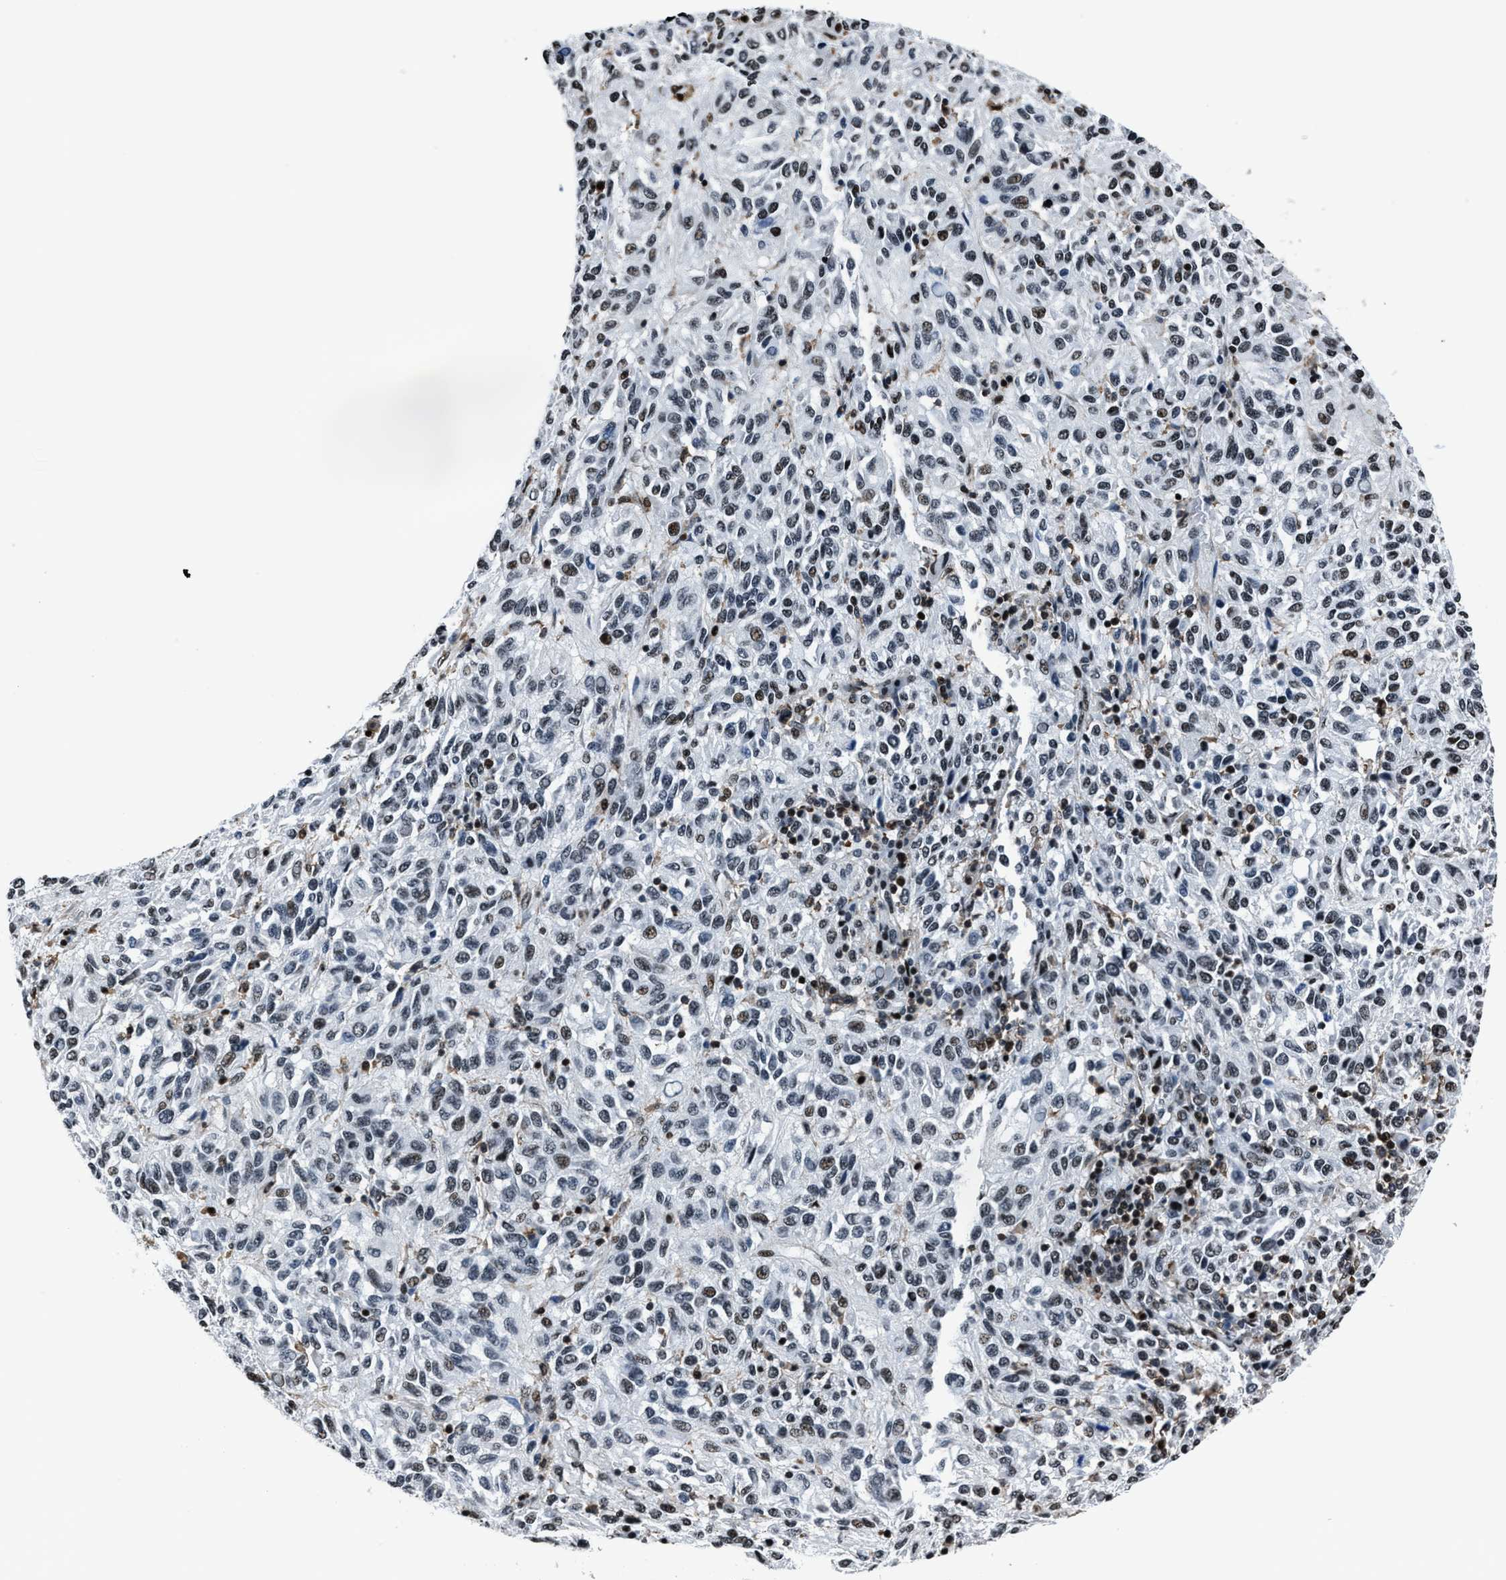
{"staining": {"intensity": "weak", "quantity": "25%-75%", "location": "nuclear"}, "tissue": "melanoma", "cell_type": "Tumor cells", "image_type": "cancer", "snomed": [{"axis": "morphology", "description": "Malignant melanoma, Metastatic site"}, {"axis": "topography", "description": "Lung"}], "caption": "Immunohistochemical staining of human malignant melanoma (metastatic site) exhibits low levels of weak nuclear staining in approximately 25%-75% of tumor cells.", "gene": "PPIE", "patient": {"sex": "male", "age": 64}}